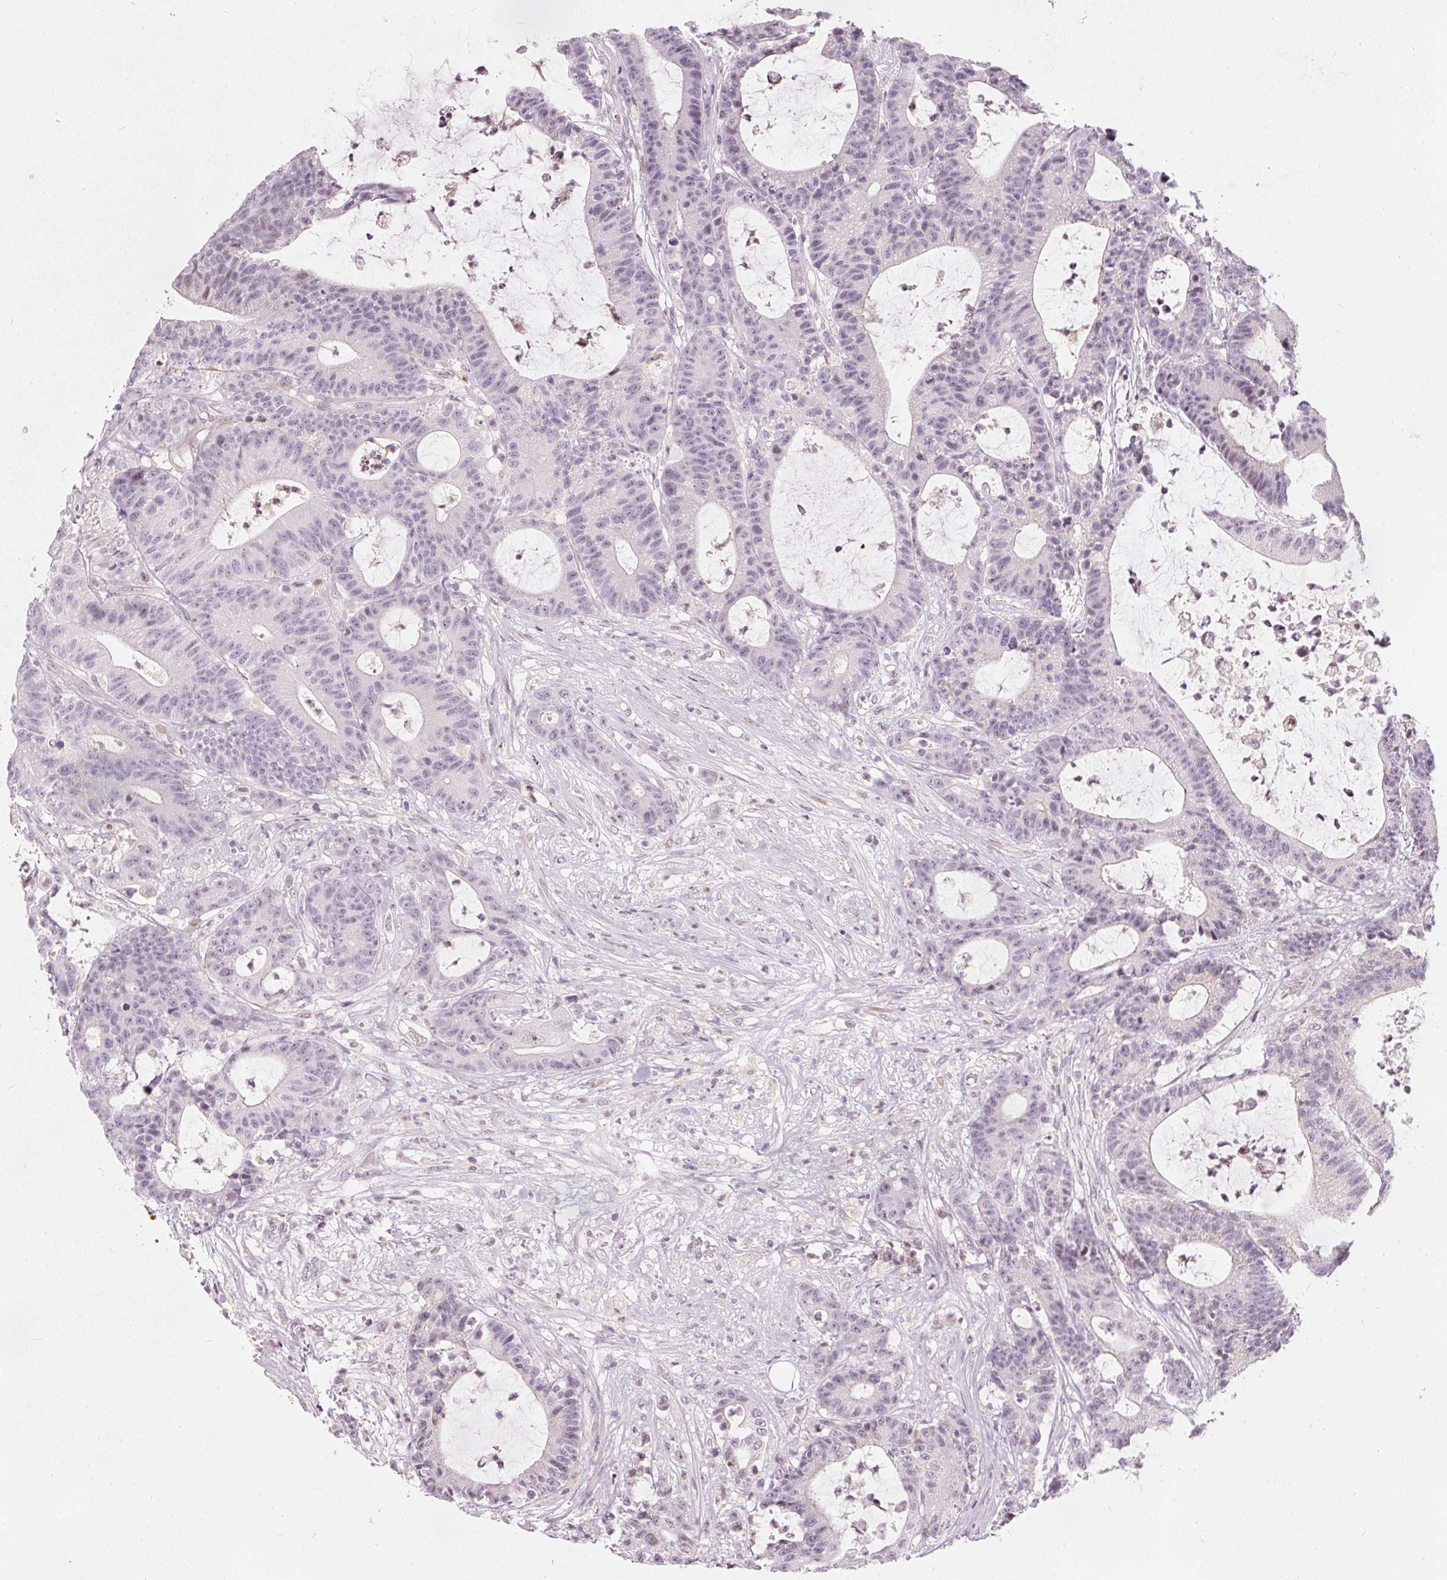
{"staining": {"intensity": "negative", "quantity": "none", "location": "none"}, "tissue": "colorectal cancer", "cell_type": "Tumor cells", "image_type": "cancer", "snomed": [{"axis": "morphology", "description": "Adenocarcinoma, NOS"}, {"axis": "topography", "description": "Colon"}], "caption": "This is an immunohistochemistry (IHC) histopathology image of human colorectal adenocarcinoma. There is no expression in tumor cells.", "gene": "RNF39", "patient": {"sex": "female", "age": 84}}